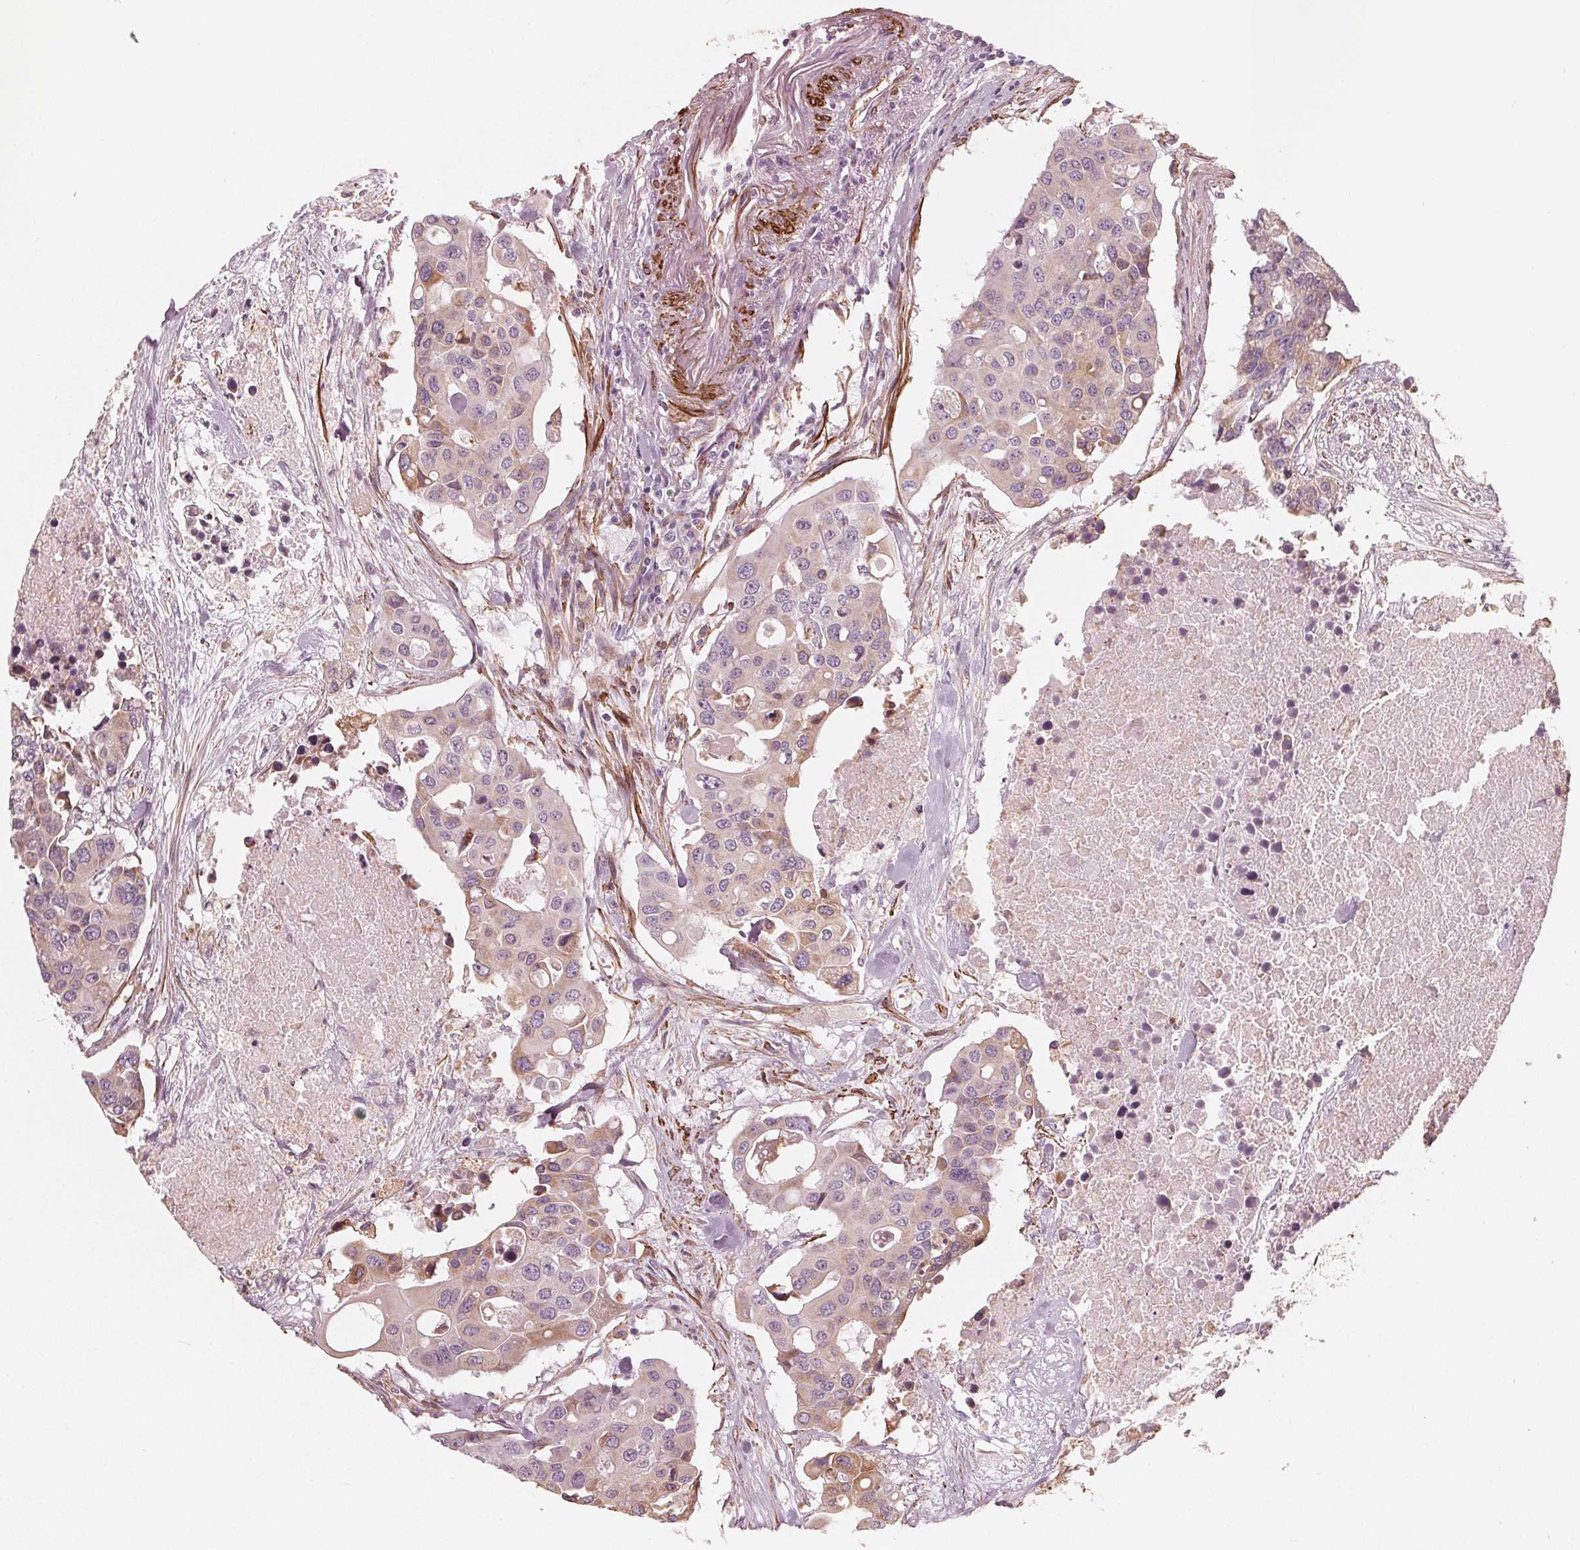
{"staining": {"intensity": "negative", "quantity": "none", "location": "none"}, "tissue": "colorectal cancer", "cell_type": "Tumor cells", "image_type": "cancer", "snomed": [{"axis": "morphology", "description": "Adenocarcinoma, NOS"}, {"axis": "topography", "description": "Colon"}], "caption": "A histopathology image of human colorectal adenocarcinoma is negative for staining in tumor cells. The staining was performed using DAB (3,3'-diaminobenzidine) to visualize the protein expression in brown, while the nuclei were stained in blue with hematoxylin (Magnification: 20x).", "gene": "MIER3", "patient": {"sex": "male", "age": 77}}